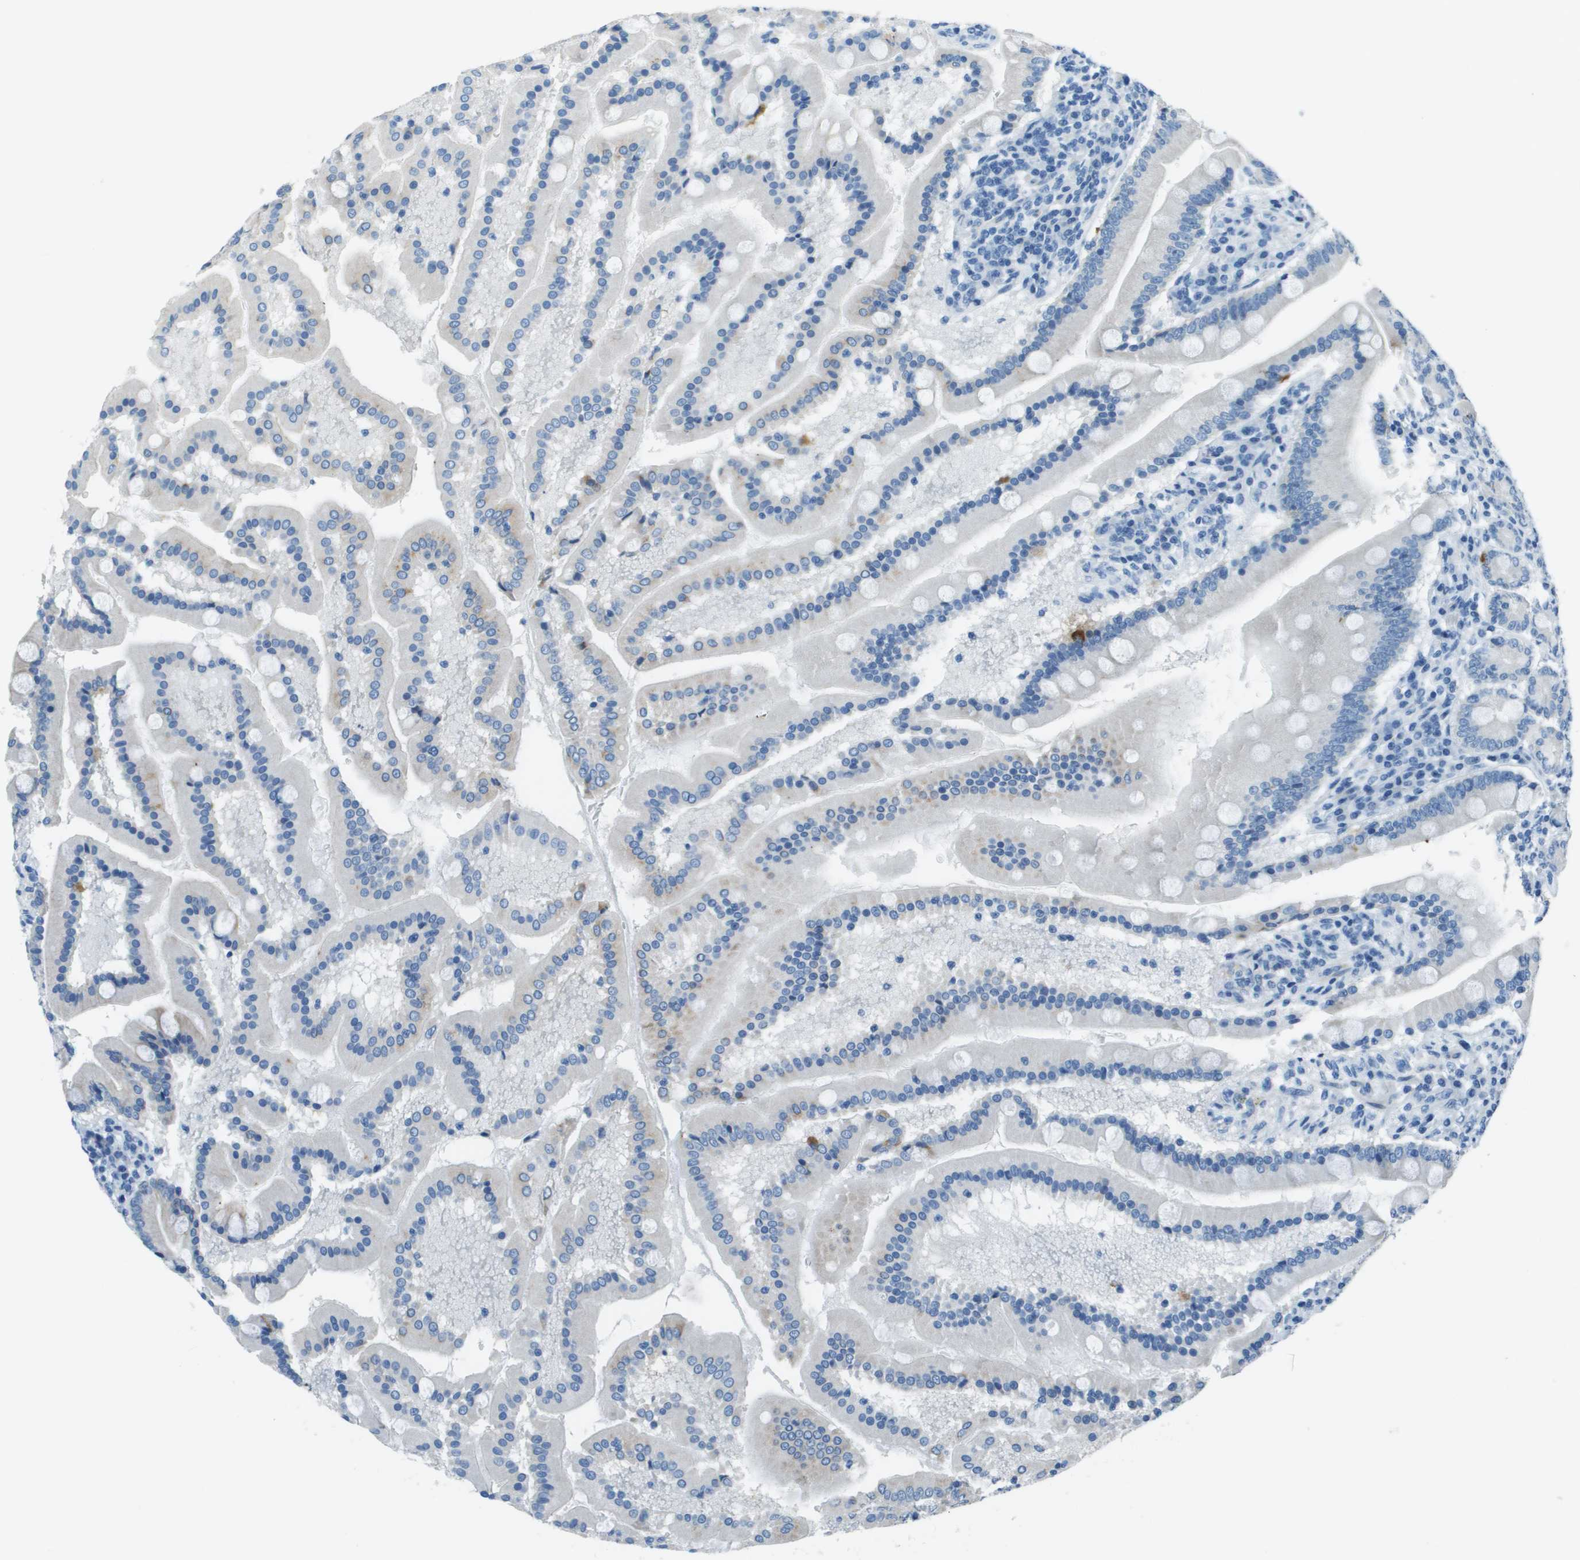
{"staining": {"intensity": "negative", "quantity": "none", "location": "none"}, "tissue": "duodenum", "cell_type": "Glandular cells", "image_type": "normal", "snomed": [{"axis": "morphology", "description": "Normal tissue, NOS"}, {"axis": "topography", "description": "Duodenum"}], "caption": "Immunohistochemical staining of unremarkable duodenum exhibits no significant staining in glandular cells. (DAB immunohistochemistry (IHC) visualized using brightfield microscopy, high magnification).", "gene": "SLC16A10", "patient": {"sex": "male", "age": 50}}